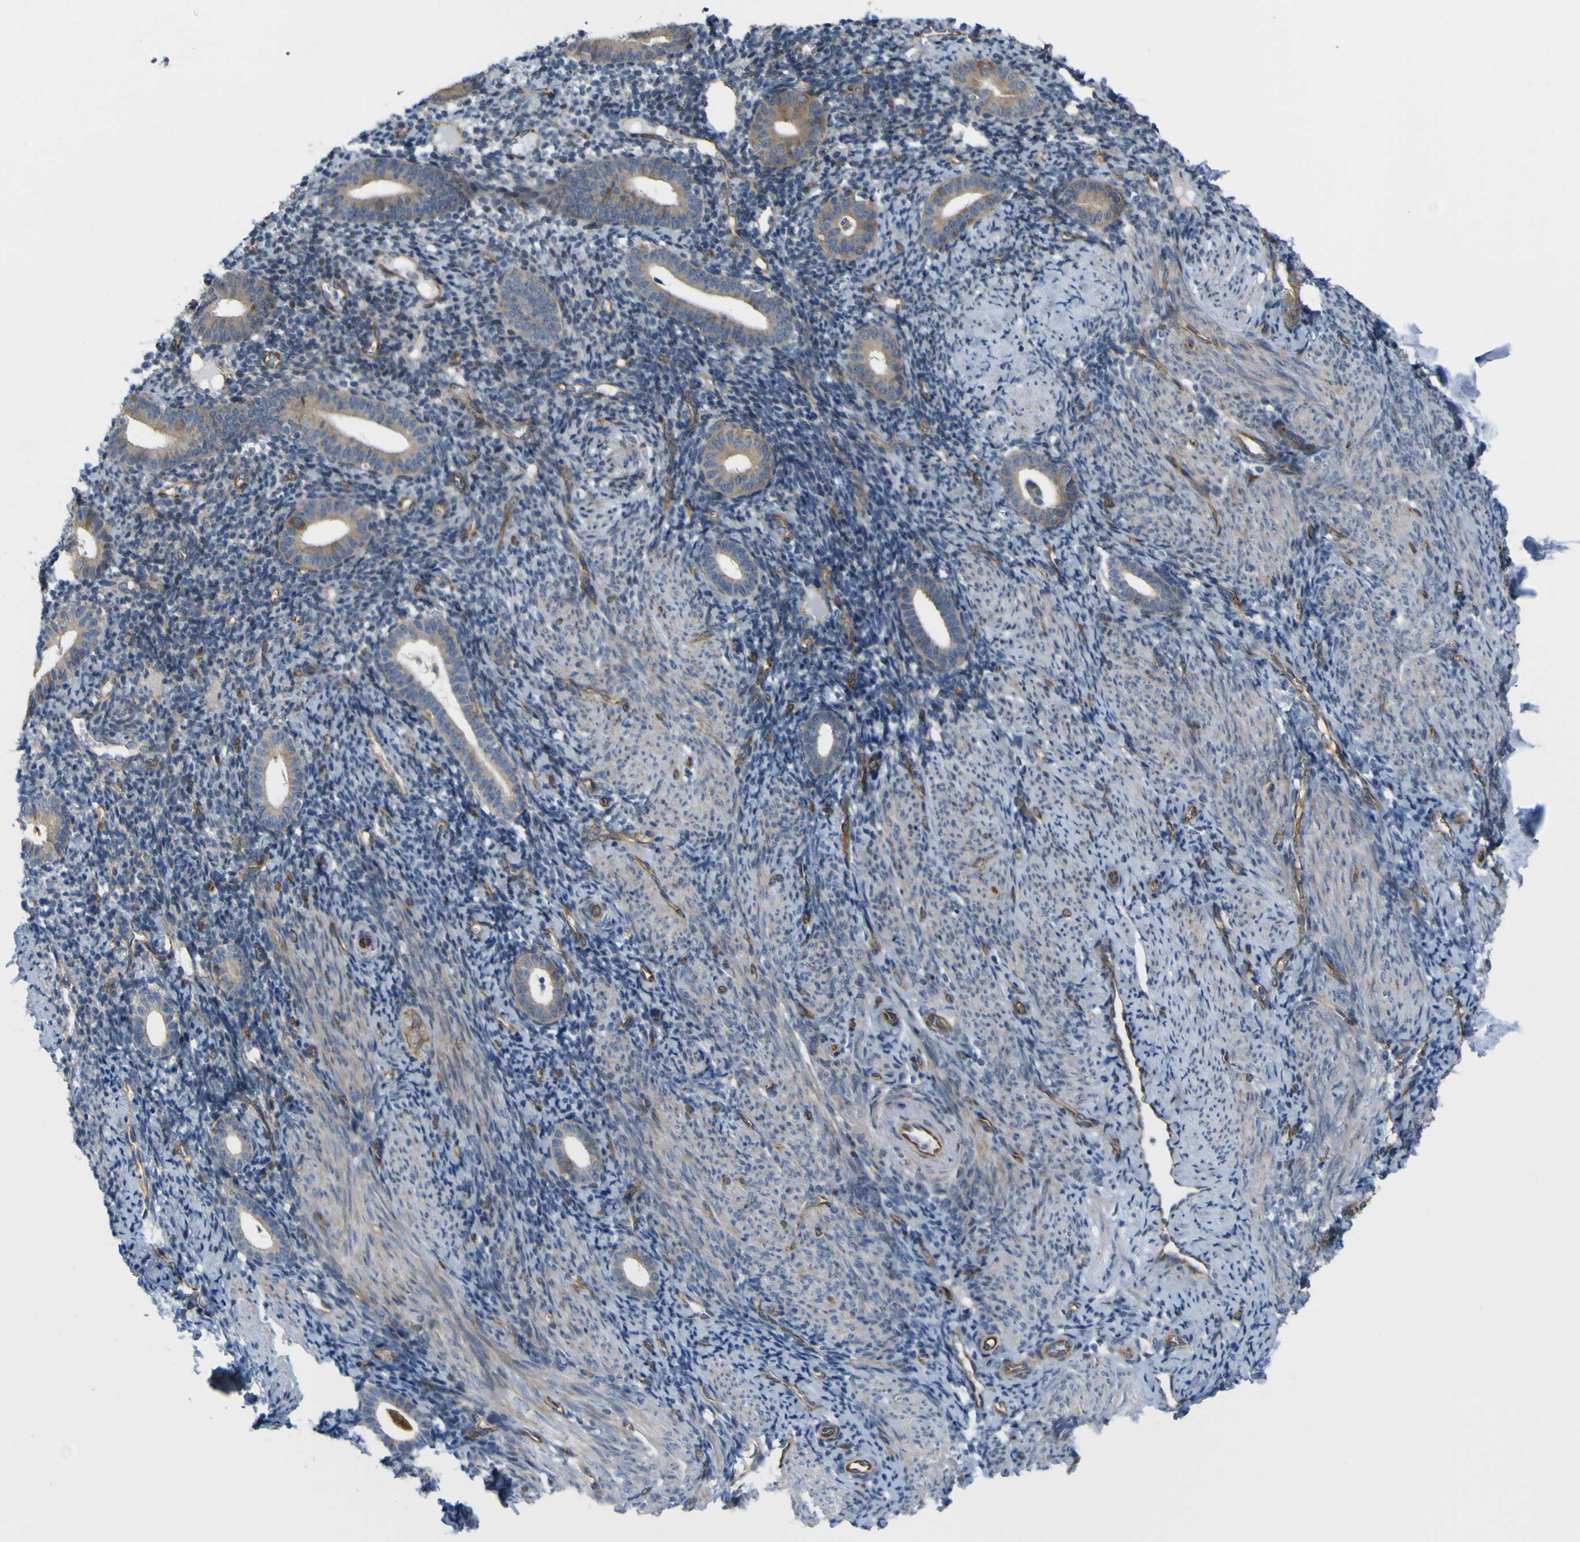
{"staining": {"intensity": "weak", "quantity": "<25%", "location": "cytoplasmic/membranous"}, "tissue": "endometrium", "cell_type": "Cells in endometrial stroma", "image_type": "normal", "snomed": [{"axis": "morphology", "description": "Normal tissue, NOS"}, {"axis": "topography", "description": "Endometrium"}], "caption": "High magnification brightfield microscopy of benign endometrium stained with DAB (3,3'-diaminobenzidine) (brown) and counterstained with hematoxylin (blue): cells in endometrial stroma show no significant positivity.", "gene": "JPH1", "patient": {"sex": "female", "age": 50}}